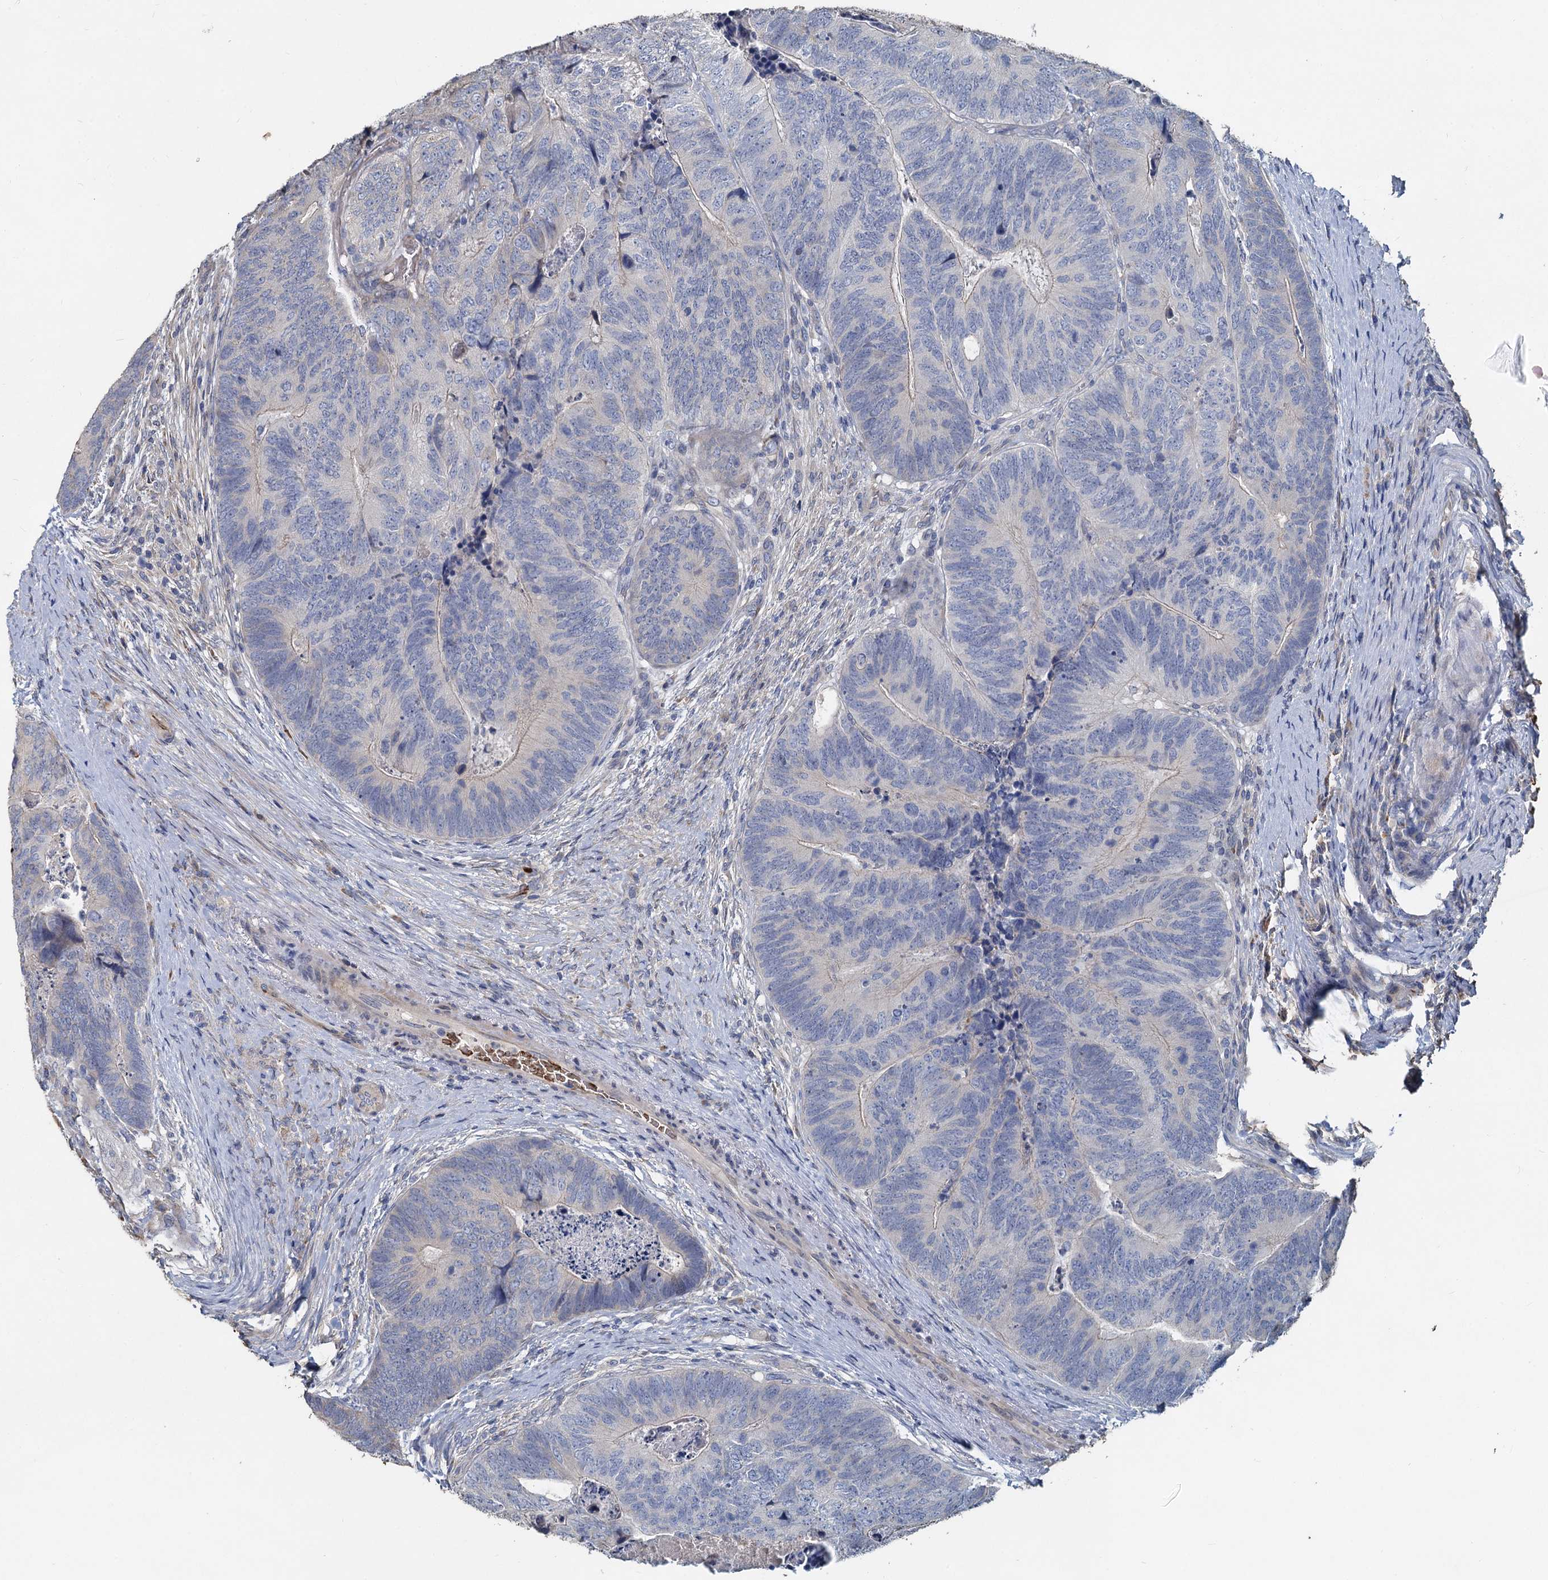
{"staining": {"intensity": "negative", "quantity": "none", "location": "none"}, "tissue": "colorectal cancer", "cell_type": "Tumor cells", "image_type": "cancer", "snomed": [{"axis": "morphology", "description": "Adenocarcinoma, NOS"}, {"axis": "topography", "description": "Colon"}], "caption": "IHC histopathology image of neoplastic tissue: human colorectal cancer stained with DAB (3,3'-diaminobenzidine) reveals no significant protein positivity in tumor cells. Nuclei are stained in blue.", "gene": "TCTN2", "patient": {"sex": "female", "age": 67}}